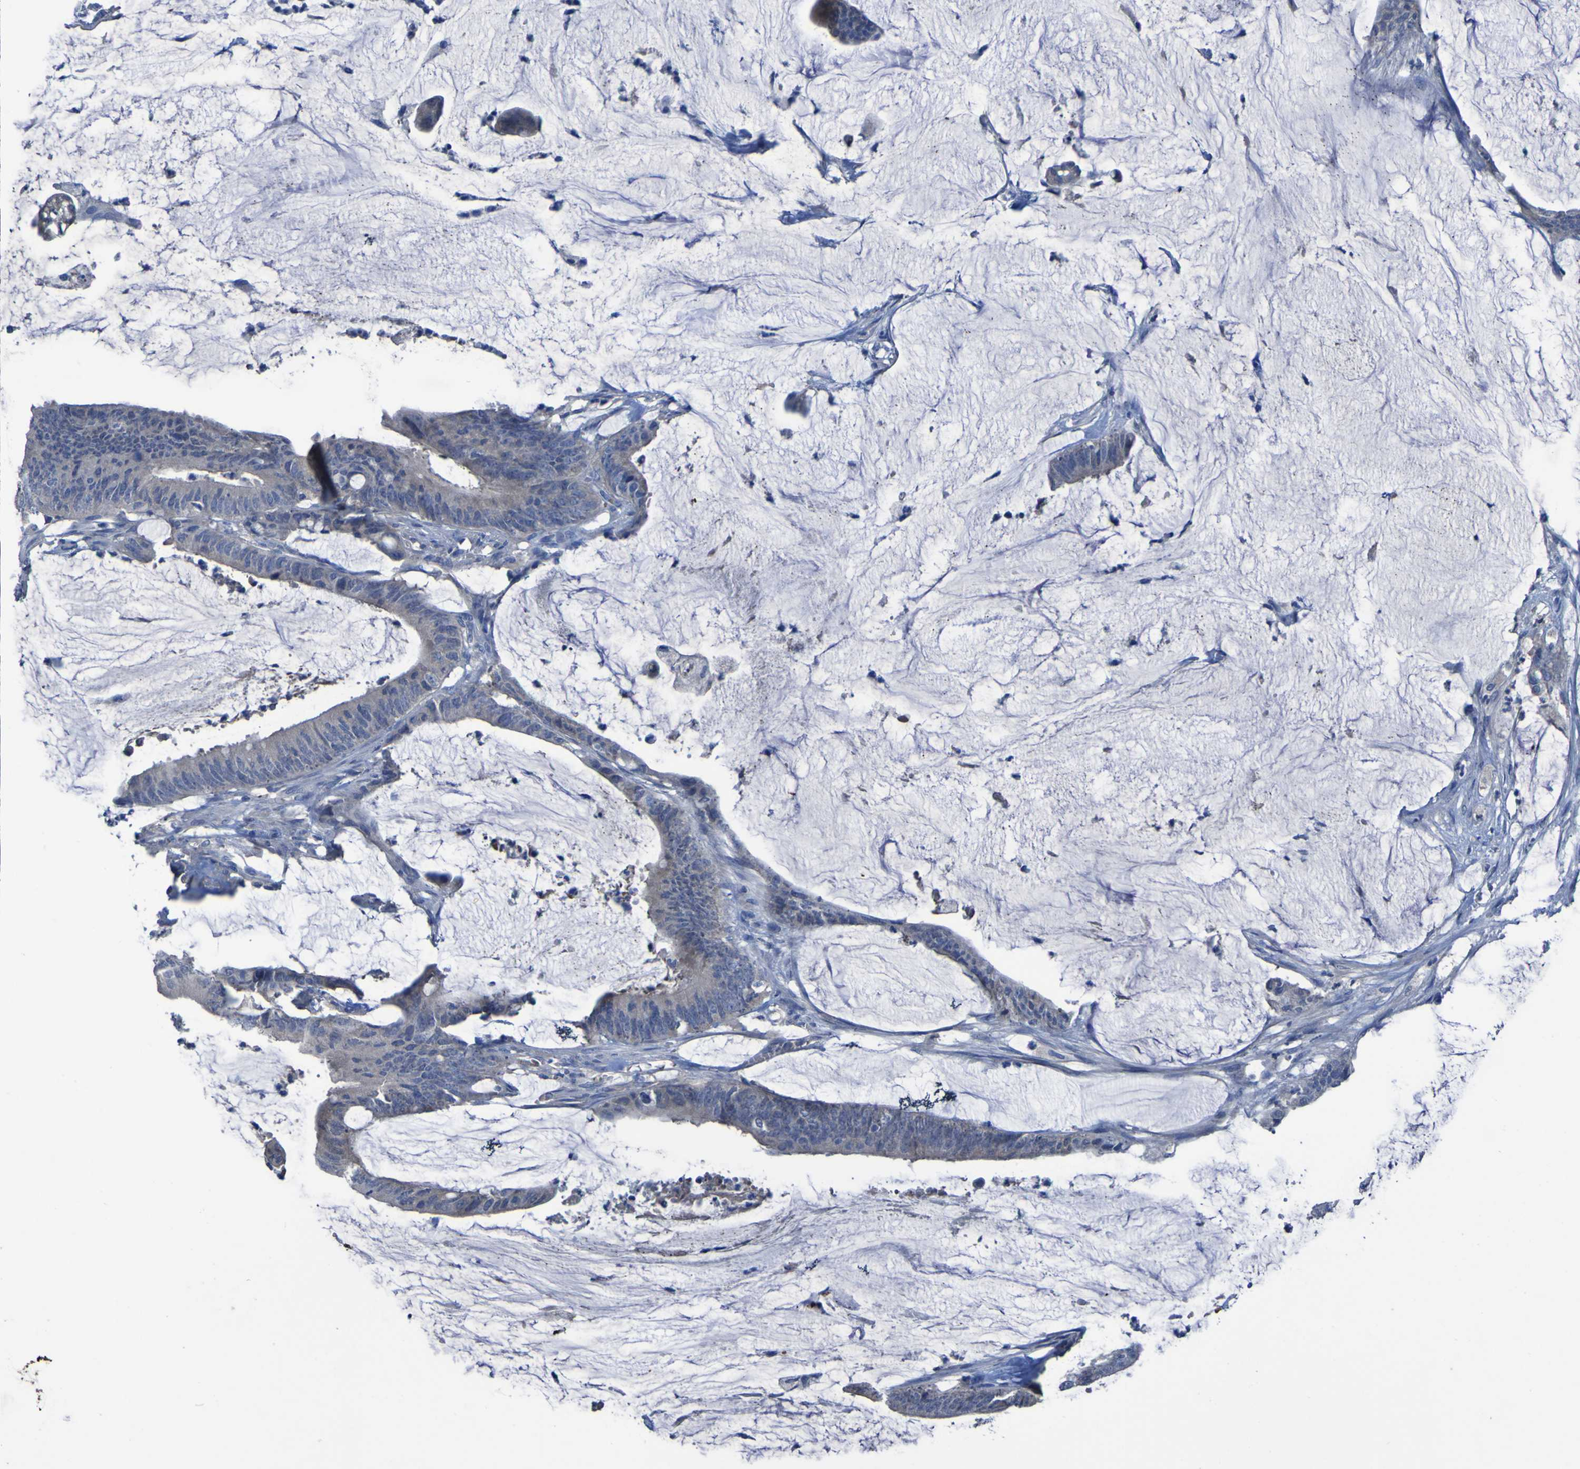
{"staining": {"intensity": "negative", "quantity": "none", "location": "none"}, "tissue": "colorectal cancer", "cell_type": "Tumor cells", "image_type": "cancer", "snomed": [{"axis": "morphology", "description": "Adenocarcinoma, NOS"}, {"axis": "topography", "description": "Rectum"}], "caption": "Colorectal cancer (adenocarcinoma) stained for a protein using IHC exhibits no expression tumor cells.", "gene": "SGK2", "patient": {"sex": "female", "age": 66}}